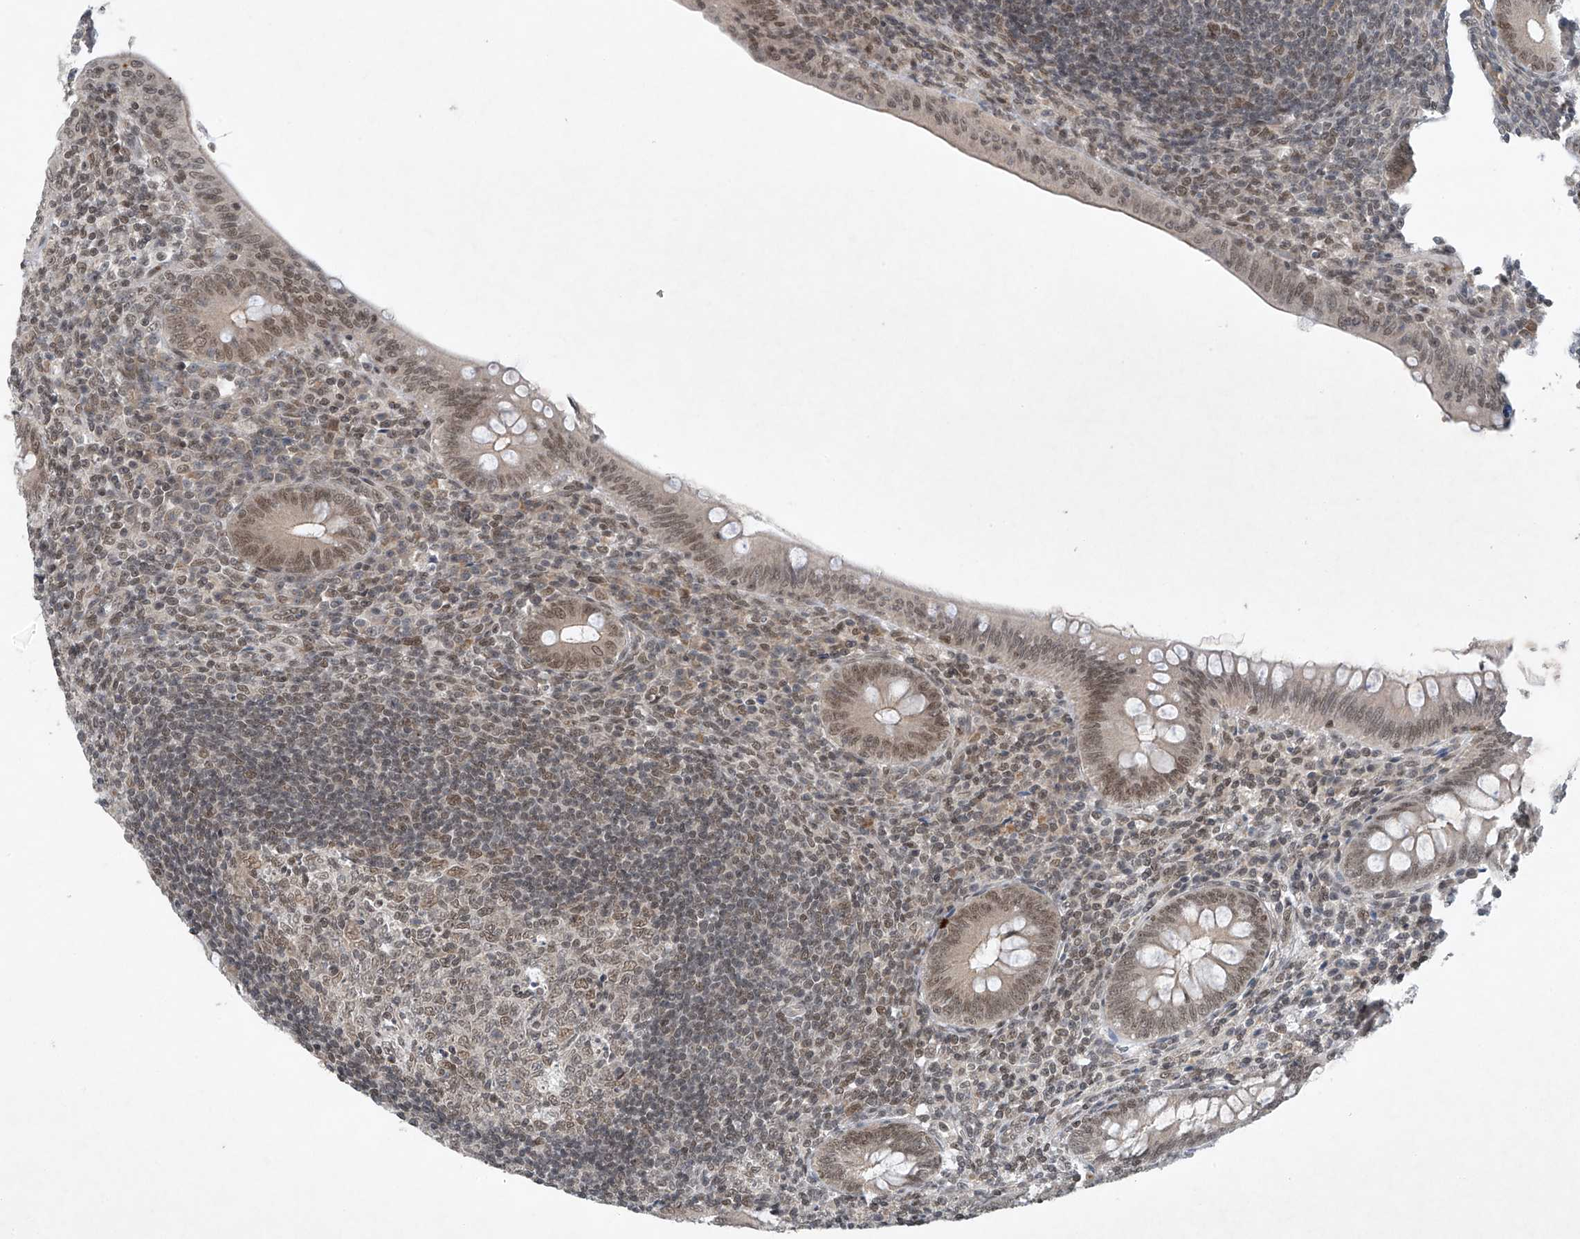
{"staining": {"intensity": "moderate", "quantity": ">75%", "location": "nuclear"}, "tissue": "appendix", "cell_type": "Glandular cells", "image_type": "normal", "snomed": [{"axis": "morphology", "description": "Normal tissue, NOS"}, {"axis": "topography", "description": "Appendix"}], "caption": "Immunohistochemical staining of unremarkable human appendix reveals moderate nuclear protein expression in about >75% of glandular cells. (DAB = brown stain, brightfield microscopy at high magnification).", "gene": "TAF8", "patient": {"sex": "male", "age": 14}}